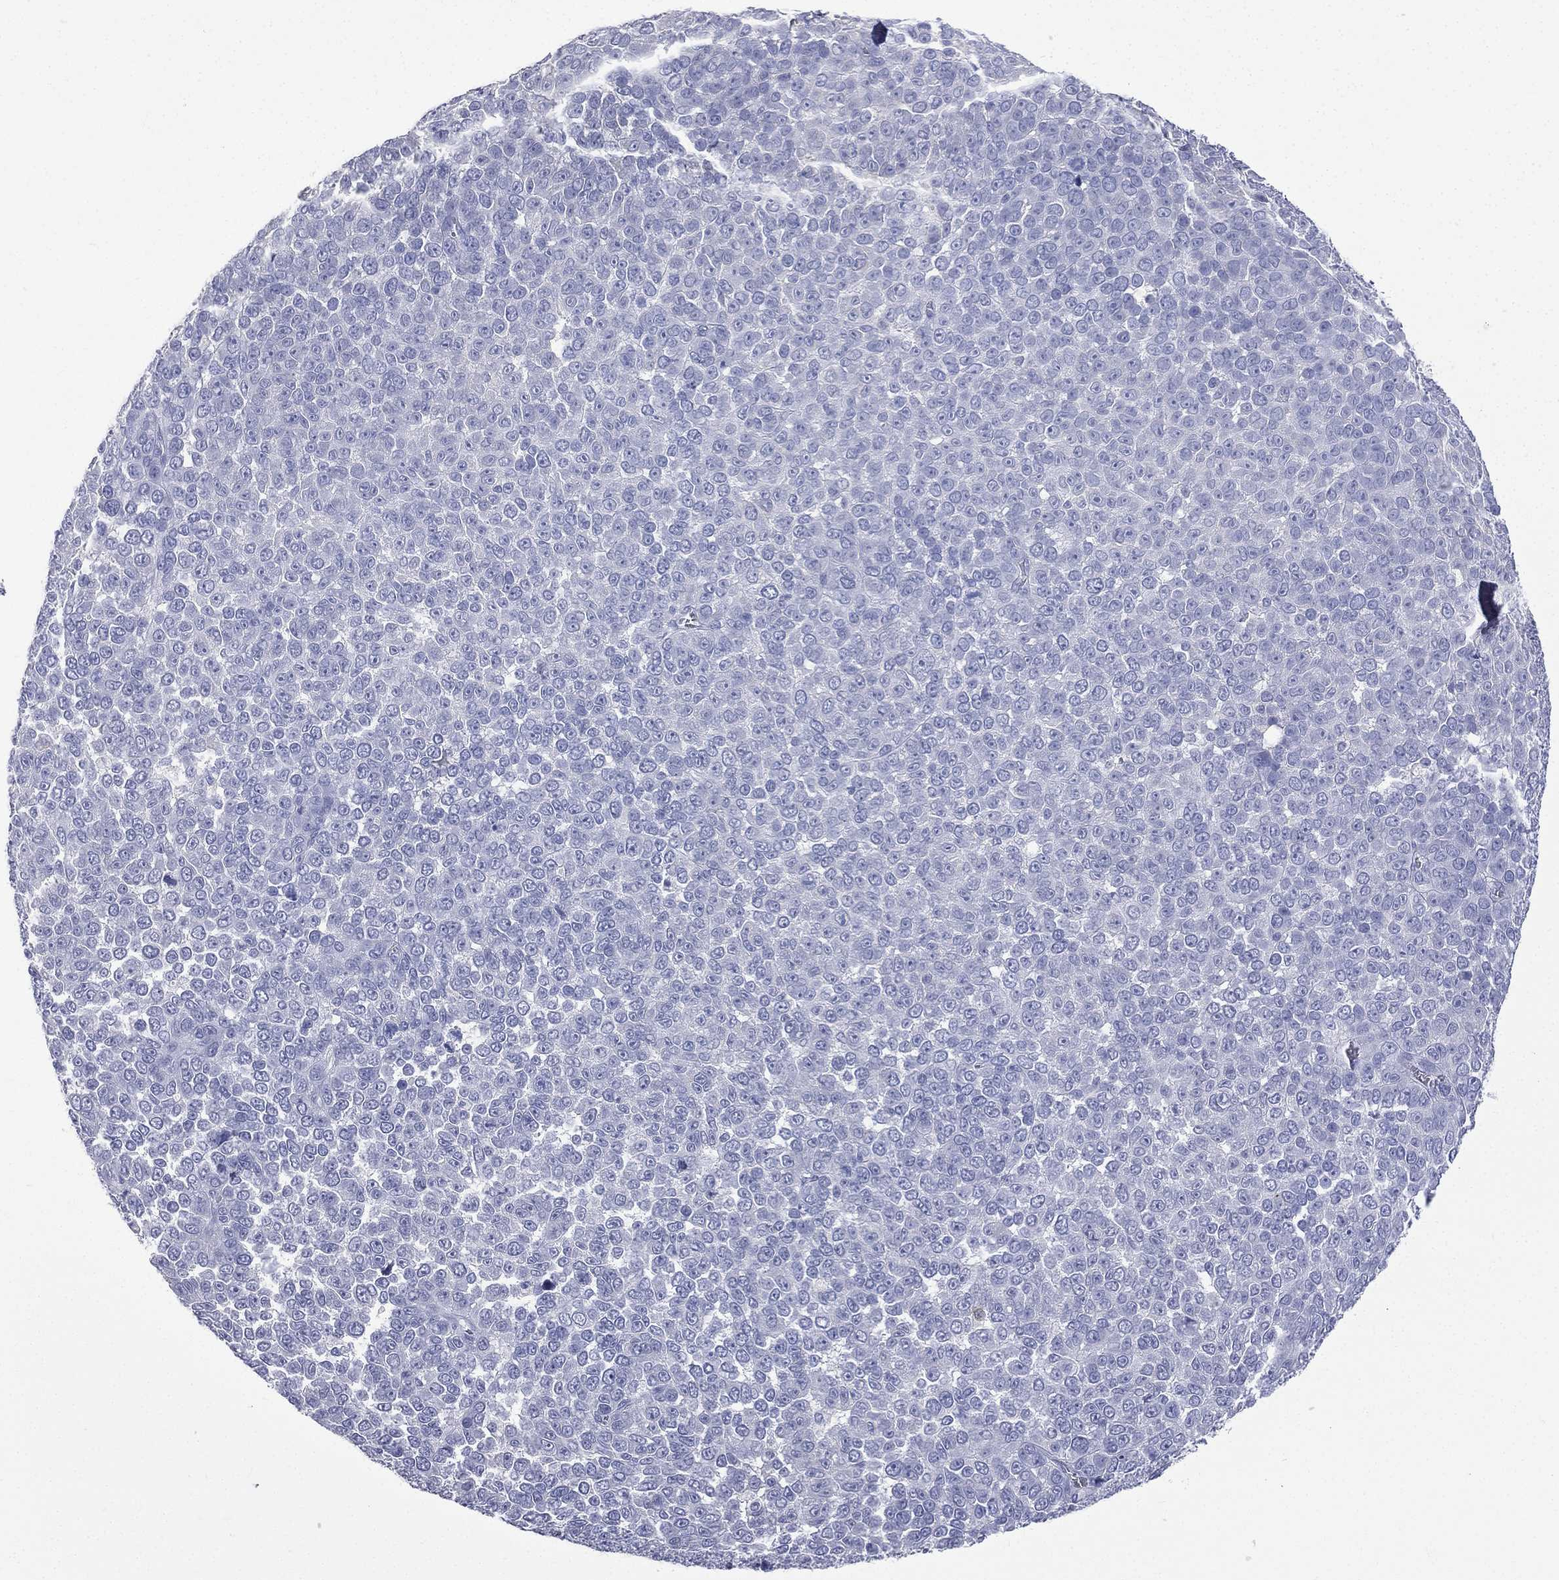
{"staining": {"intensity": "negative", "quantity": "none", "location": "none"}, "tissue": "melanoma", "cell_type": "Tumor cells", "image_type": "cancer", "snomed": [{"axis": "morphology", "description": "Malignant melanoma, NOS"}, {"axis": "topography", "description": "Skin"}], "caption": "Immunohistochemistry (IHC) micrograph of malignant melanoma stained for a protein (brown), which displays no staining in tumor cells.", "gene": "CES2", "patient": {"sex": "female", "age": 95}}